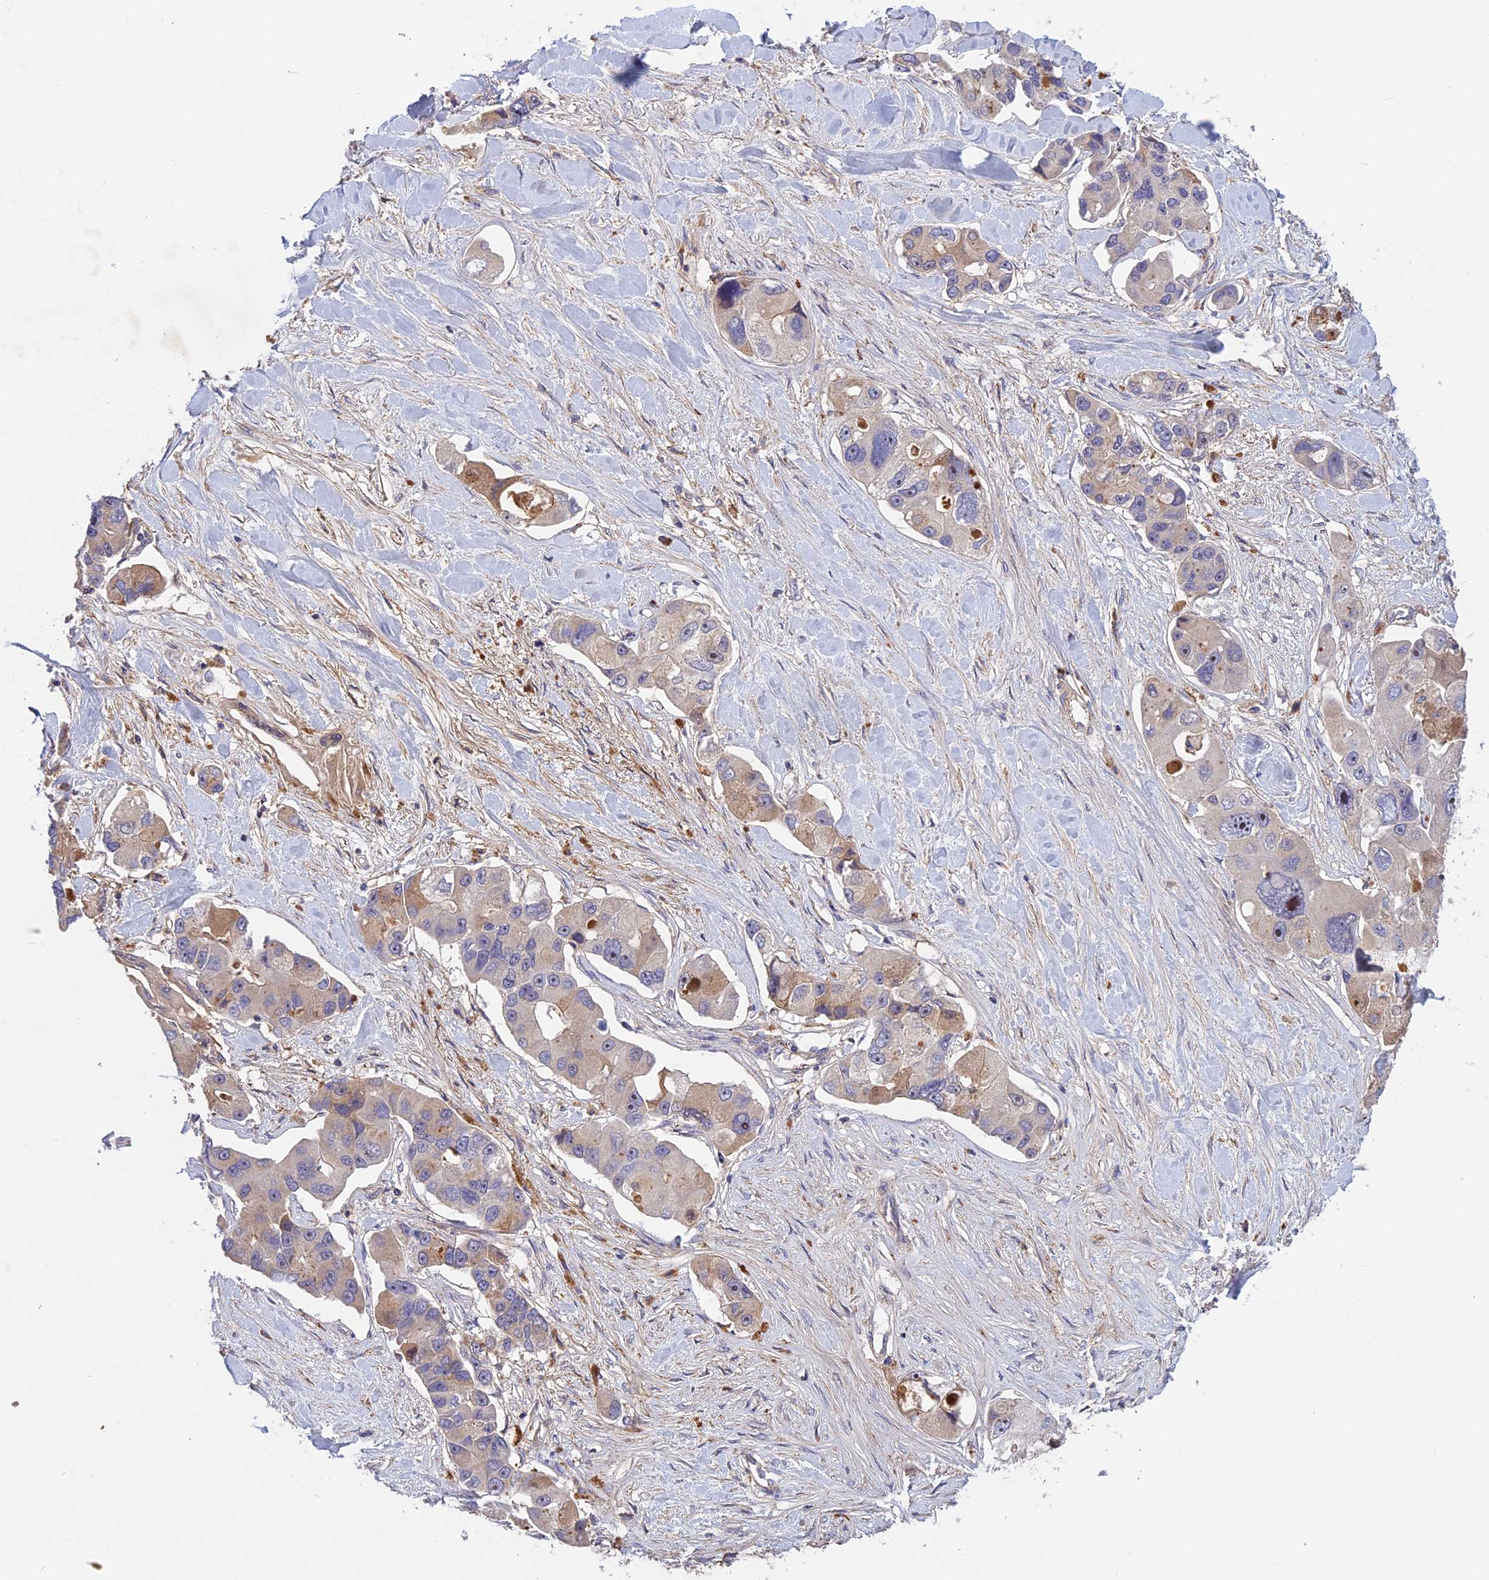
{"staining": {"intensity": "negative", "quantity": "none", "location": "none"}, "tissue": "lung cancer", "cell_type": "Tumor cells", "image_type": "cancer", "snomed": [{"axis": "morphology", "description": "Adenocarcinoma, NOS"}, {"axis": "topography", "description": "Lung"}], "caption": "There is no significant positivity in tumor cells of lung cancer.", "gene": "ADO", "patient": {"sex": "female", "age": 54}}